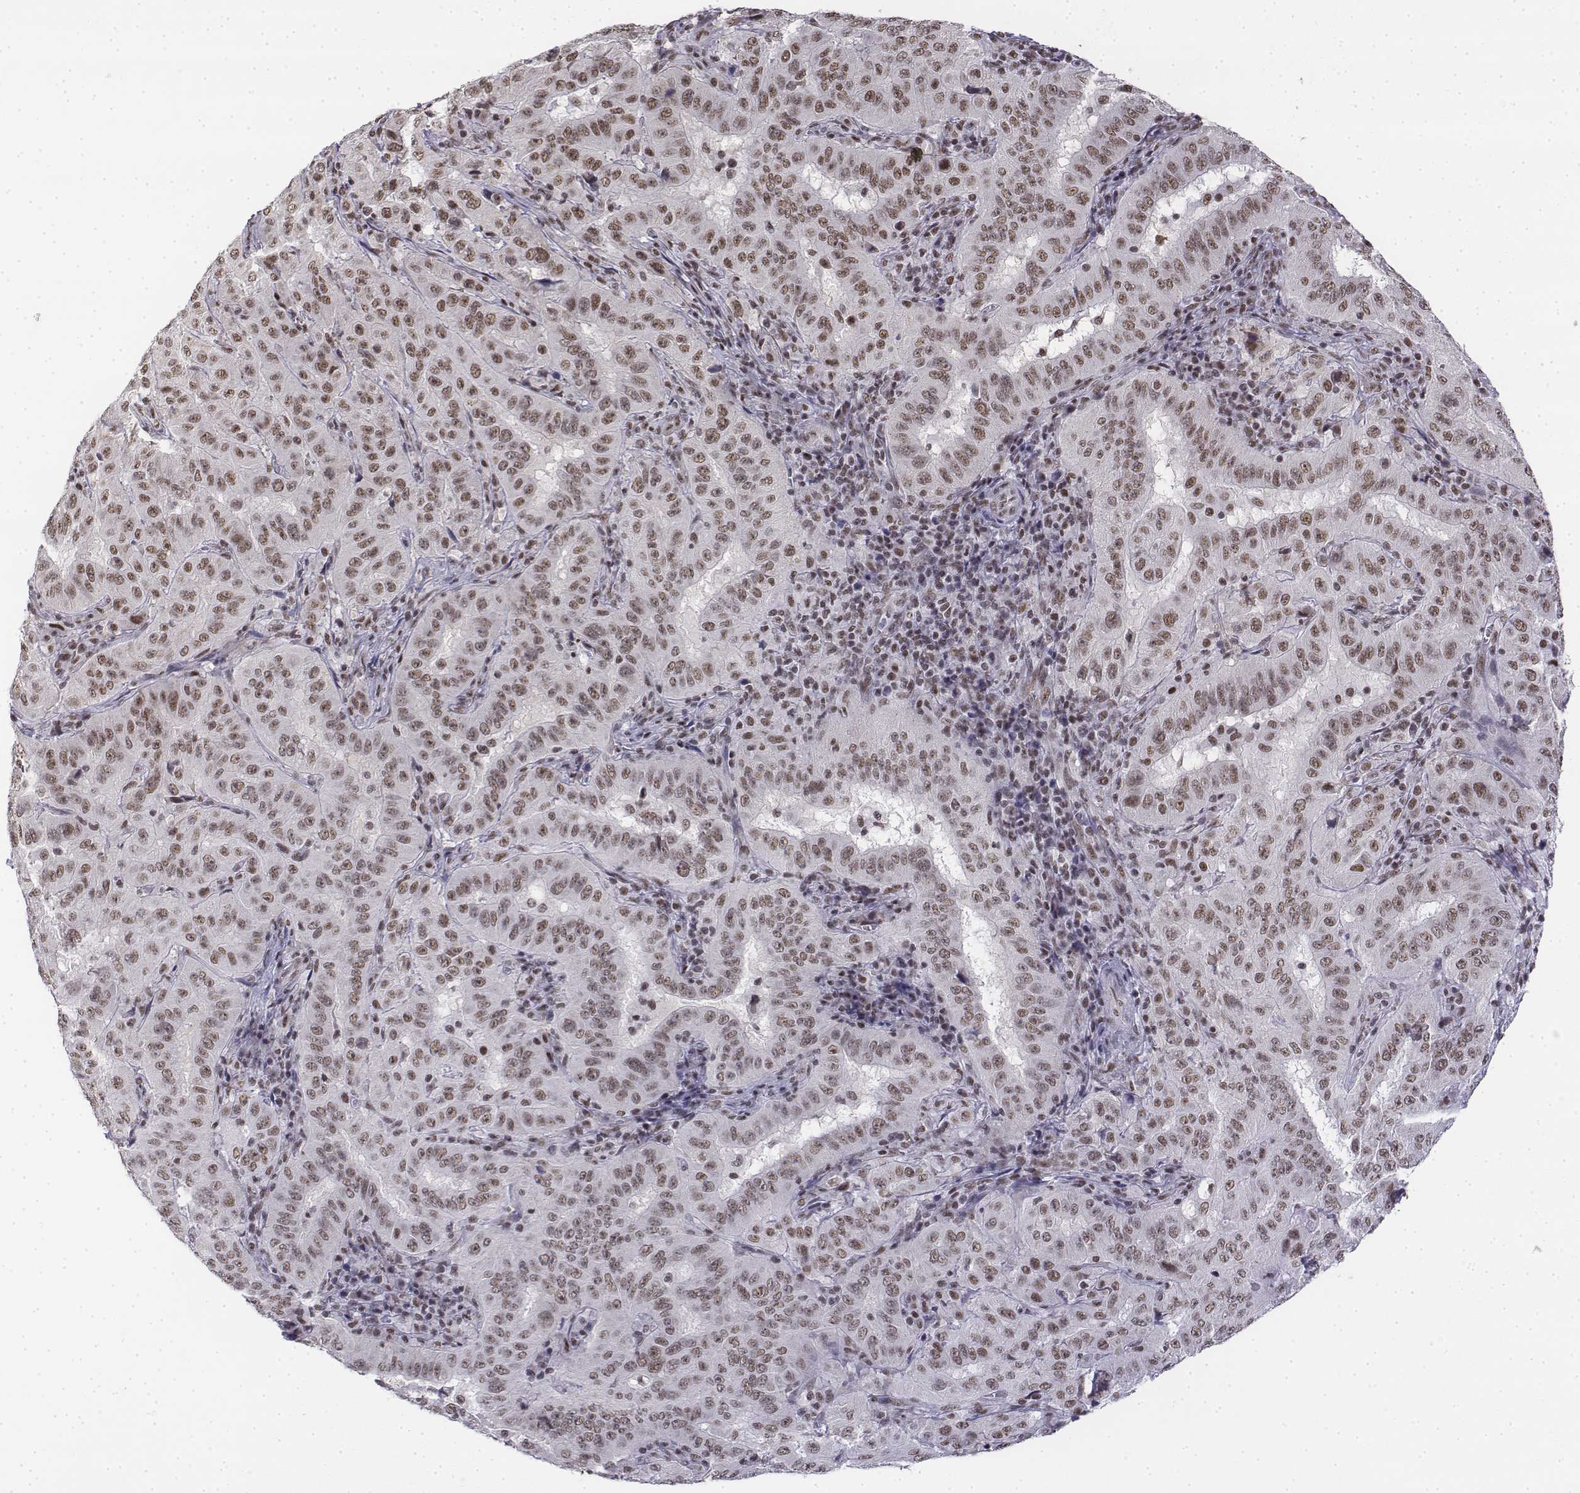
{"staining": {"intensity": "weak", "quantity": ">75%", "location": "nuclear"}, "tissue": "pancreatic cancer", "cell_type": "Tumor cells", "image_type": "cancer", "snomed": [{"axis": "morphology", "description": "Adenocarcinoma, NOS"}, {"axis": "topography", "description": "Pancreas"}], "caption": "A high-resolution micrograph shows immunohistochemistry staining of pancreatic adenocarcinoma, which shows weak nuclear staining in about >75% of tumor cells.", "gene": "SETD1A", "patient": {"sex": "male", "age": 63}}